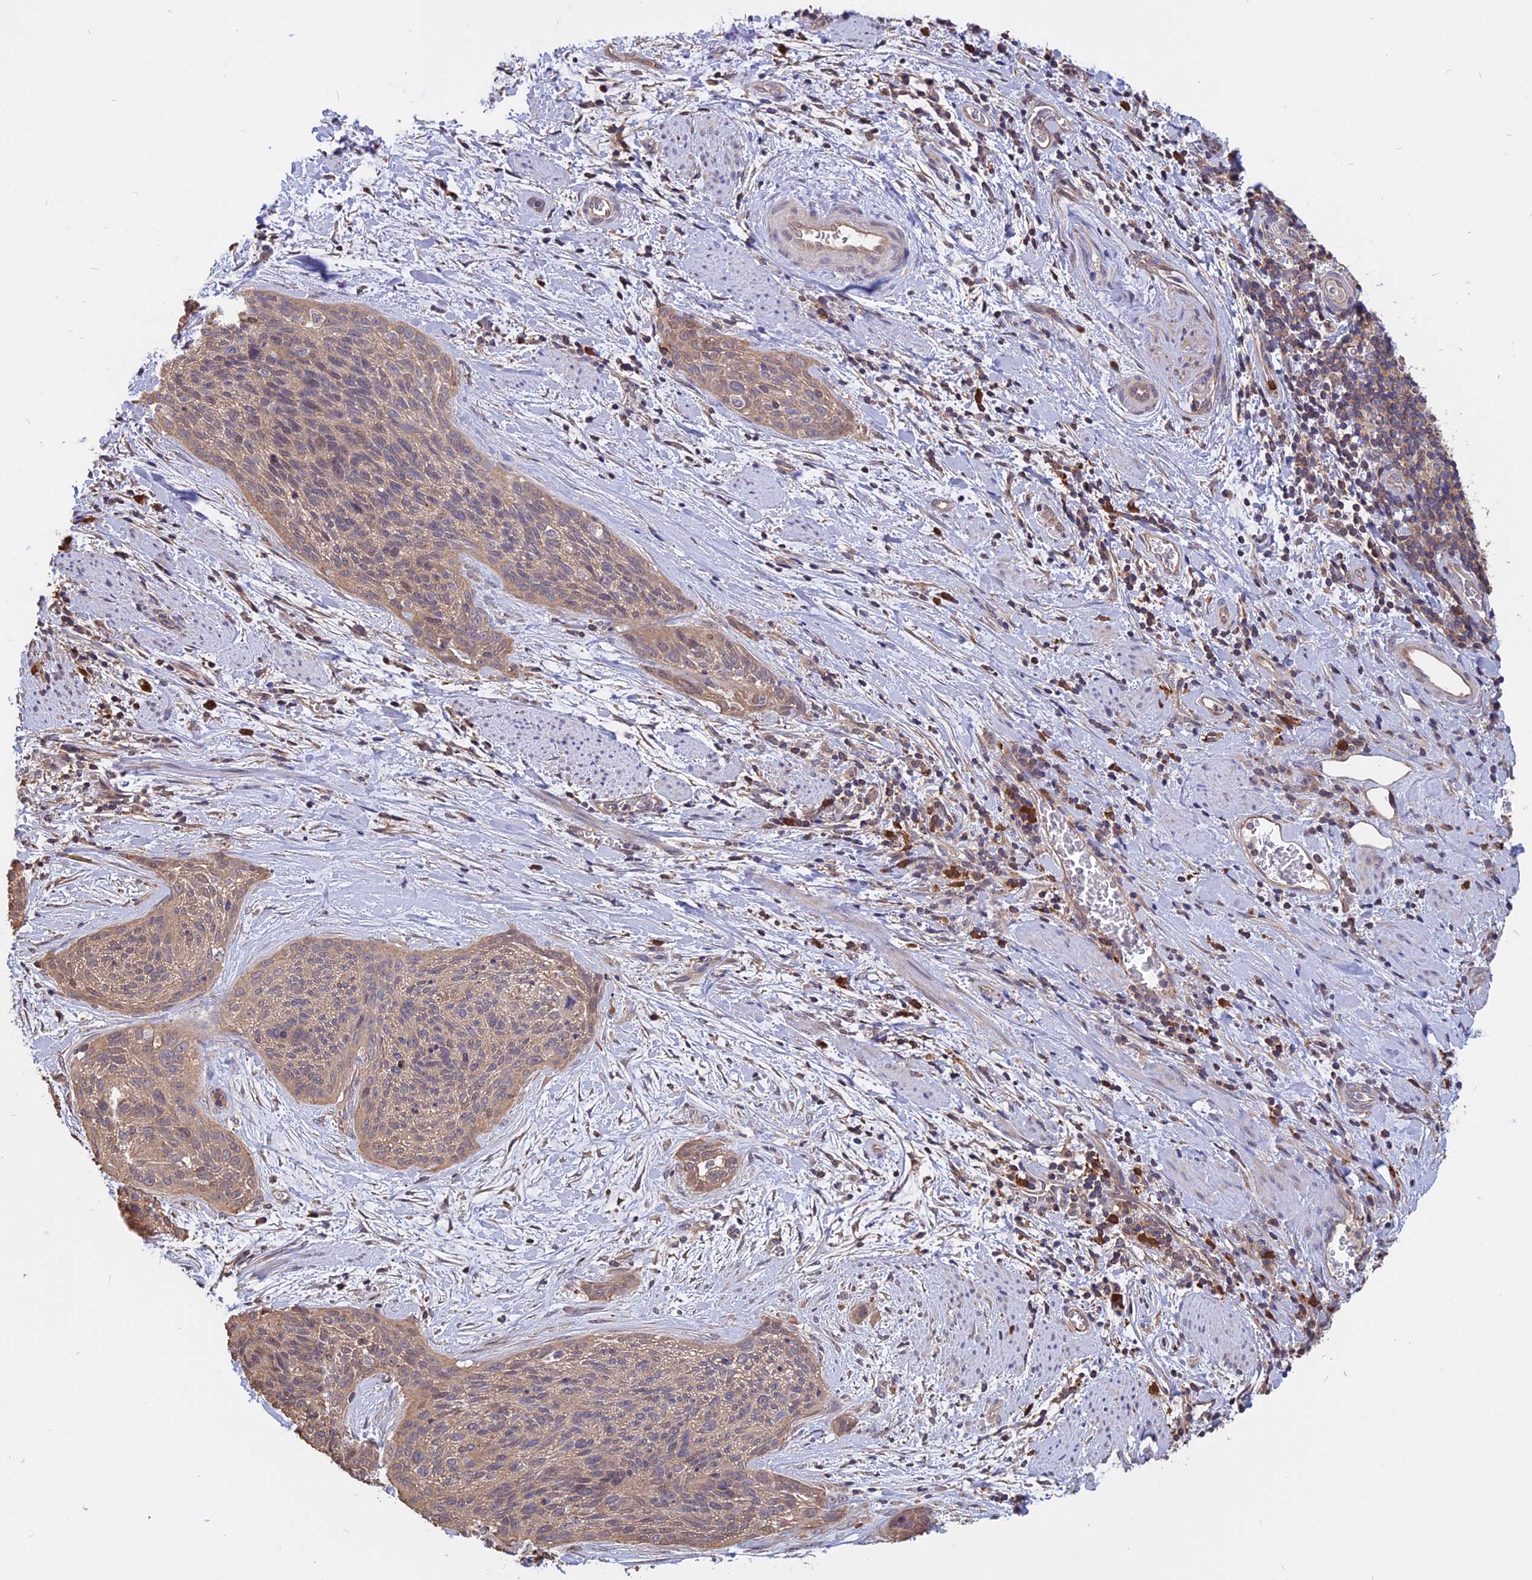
{"staining": {"intensity": "weak", "quantity": "25%-75%", "location": "cytoplasmic/membranous"}, "tissue": "cervical cancer", "cell_type": "Tumor cells", "image_type": "cancer", "snomed": [{"axis": "morphology", "description": "Squamous cell carcinoma, NOS"}, {"axis": "topography", "description": "Cervix"}], "caption": "An image of human squamous cell carcinoma (cervical) stained for a protein demonstrates weak cytoplasmic/membranous brown staining in tumor cells. The staining was performed using DAB to visualize the protein expression in brown, while the nuclei were stained in blue with hematoxylin (Magnification: 20x).", "gene": "CARMIL2", "patient": {"sex": "female", "age": 55}}